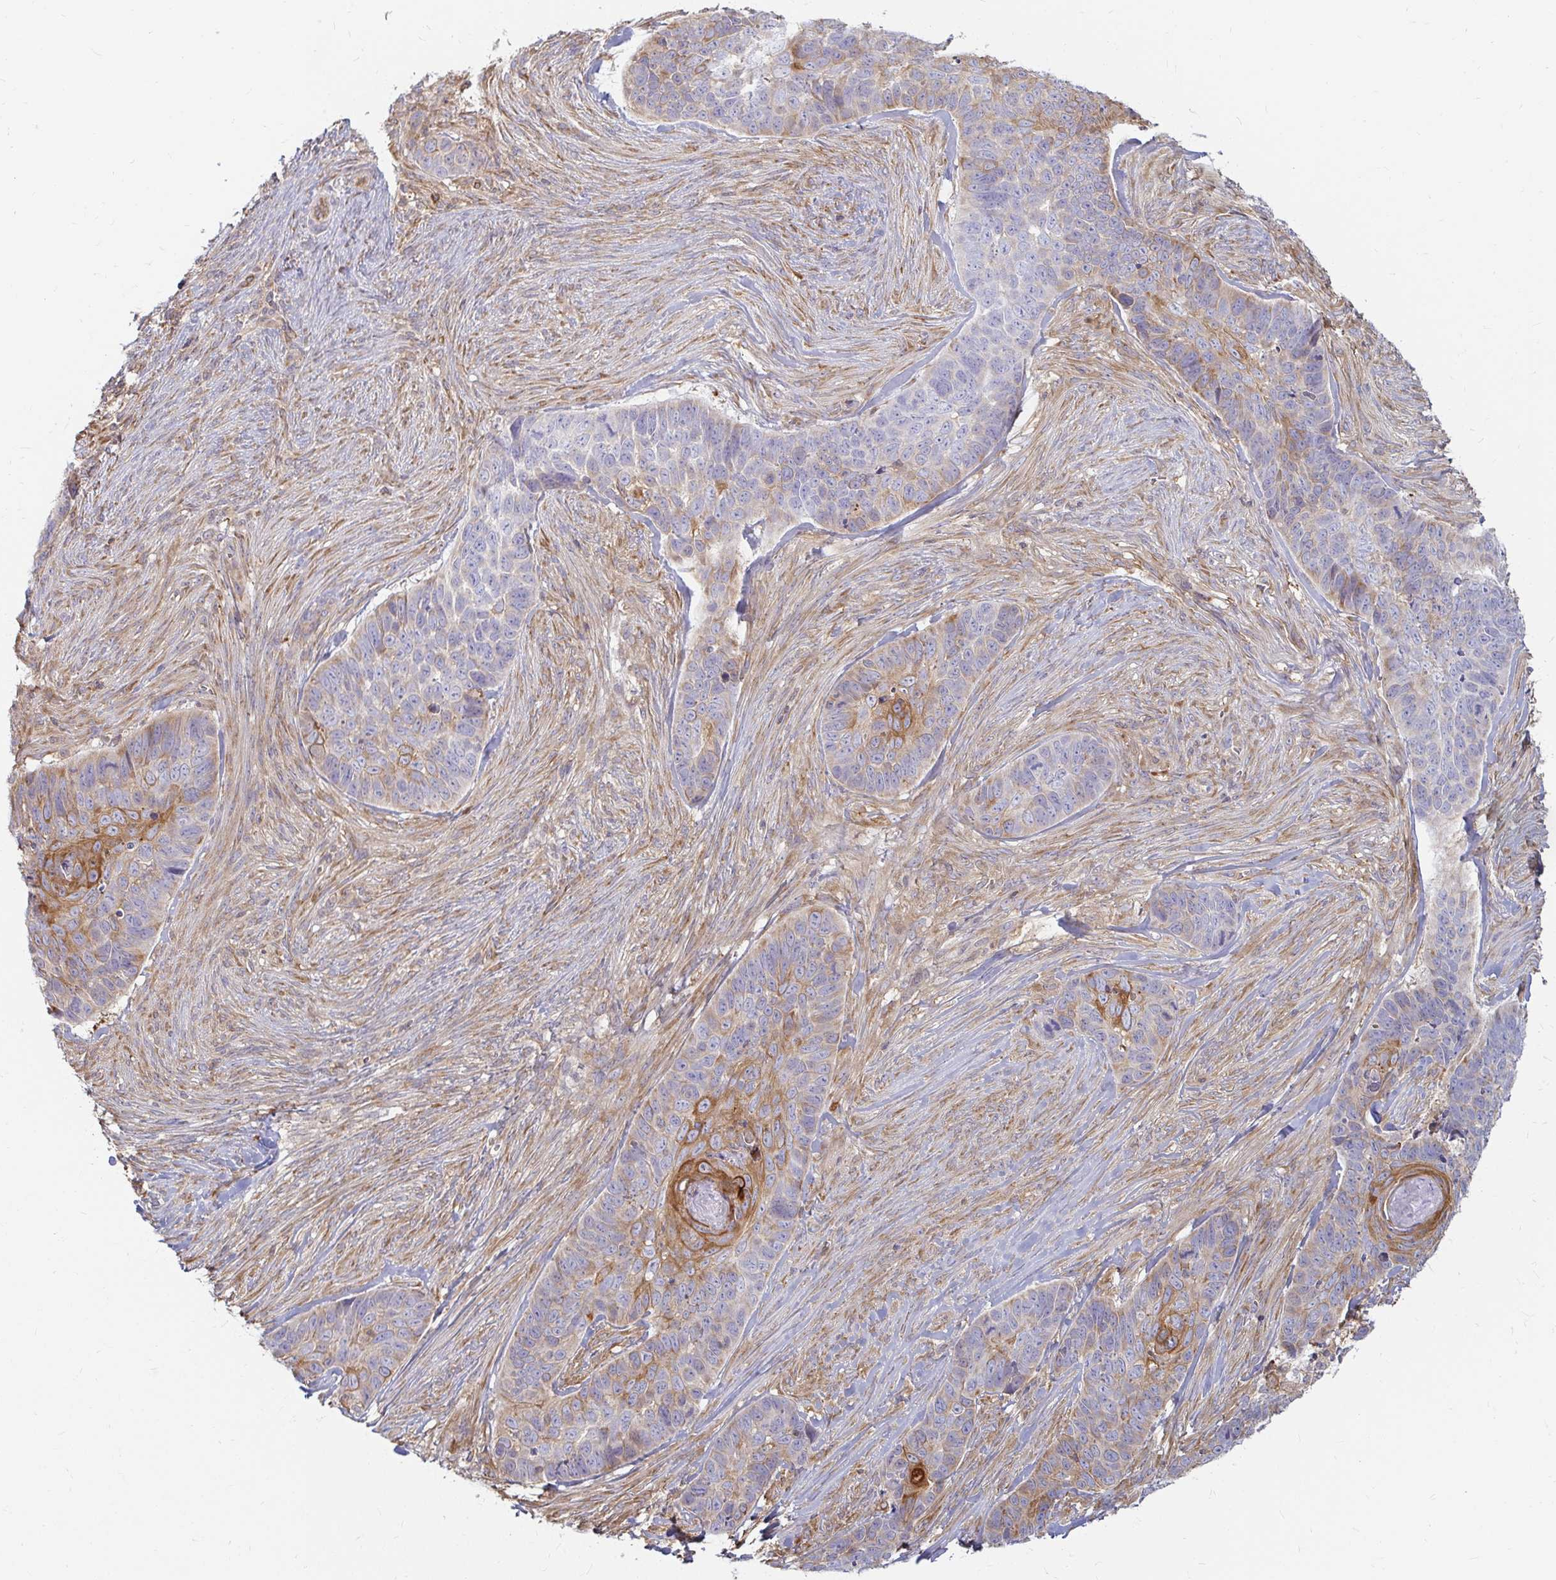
{"staining": {"intensity": "strong", "quantity": "<25%", "location": "cytoplasmic/membranous"}, "tissue": "skin cancer", "cell_type": "Tumor cells", "image_type": "cancer", "snomed": [{"axis": "morphology", "description": "Basal cell carcinoma"}, {"axis": "topography", "description": "Skin"}], "caption": "Strong cytoplasmic/membranous expression for a protein is seen in approximately <25% of tumor cells of skin cancer using IHC.", "gene": "CAST", "patient": {"sex": "female", "age": 82}}